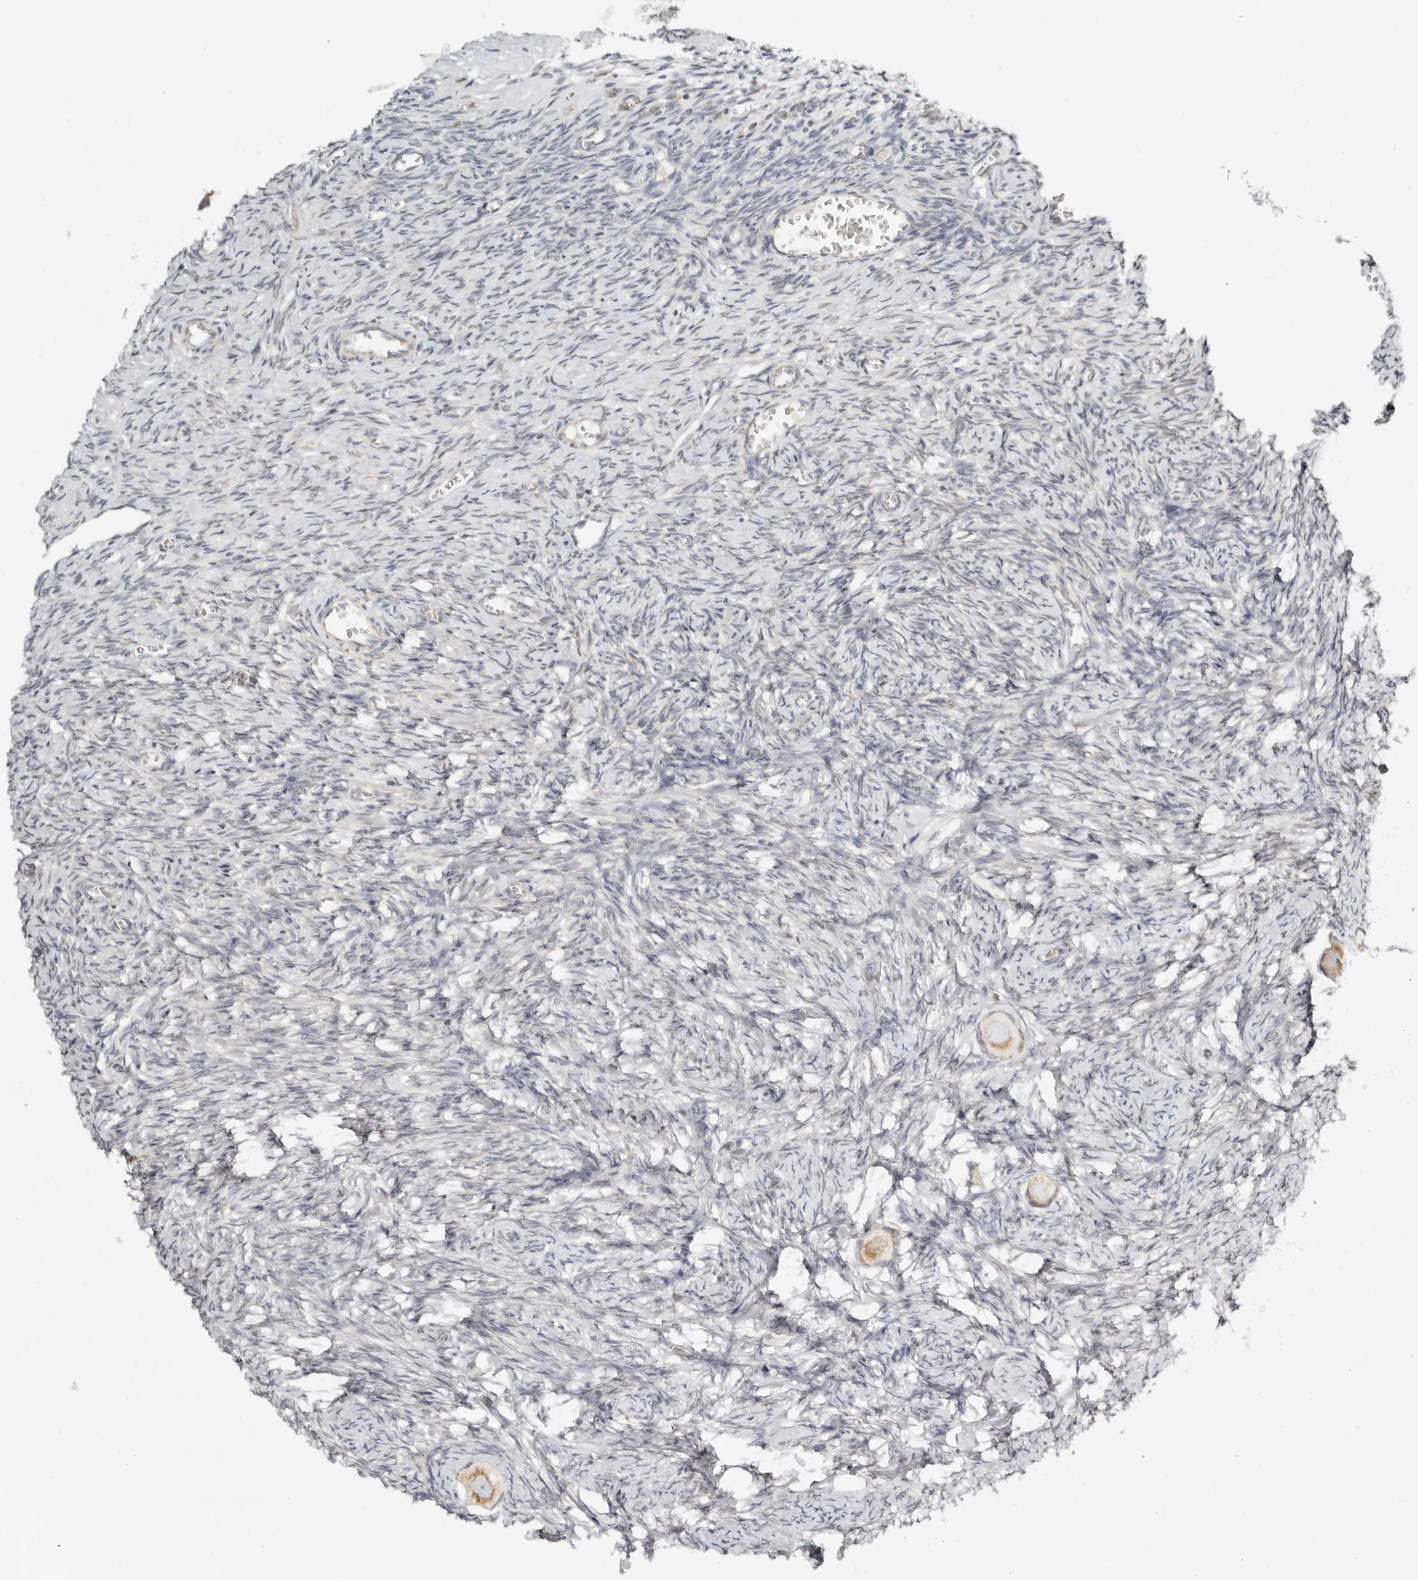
{"staining": {"intensity": "moderate", "quantity": ">75%", "location": "cytoplasmic/membranous"}, "tissue": "ovary", "cell_type": "Follicle cells", "image_type": "normal", "snomed": [{"axis": "morphology", "description": "Normal tissue, NOS"}, {"axis": "topography", "description": "Ovary"}], "caption": "Immunohistochemistry histopathology image of benign human ovary stained for a protein (brown), which exhibits medium levels of moderate cytoplasmic/membranous staining in about >75% of follicle cells.", "gene": "KDF1", "patient": {"sex": "female", "age": 27}}